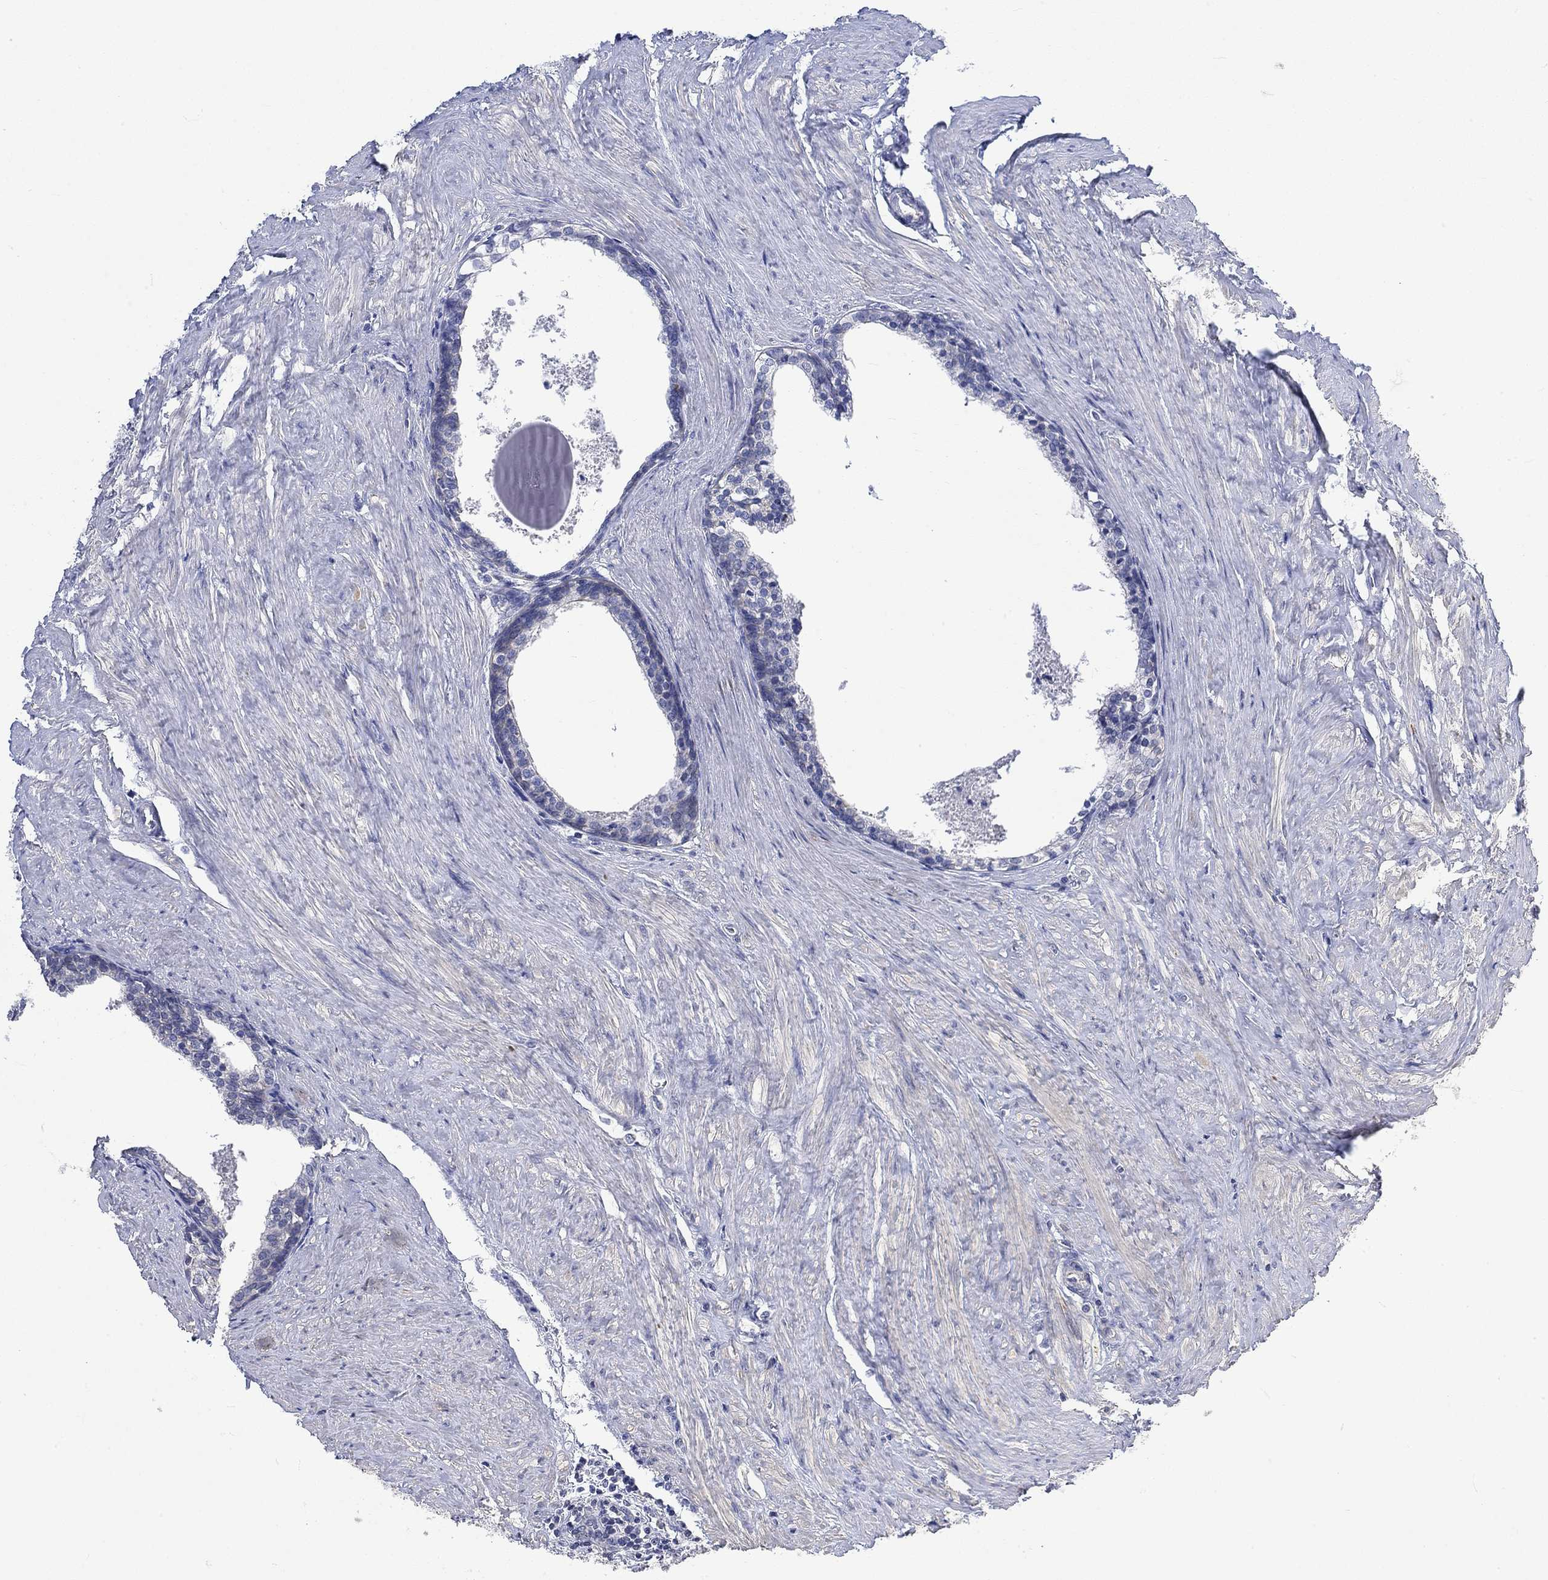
{"staining": {"intensity": "negative", "quantity": "none", "location": "none"}, "tissue": "prostate cancer", "cell_type": "Tumor cells", "image_type": "cancer", "snomed": [{"axis": "morphology", "description": "Adenocarcinoma, NOS"}, {"axis": "topography", "description": "Prostate and seminal vesicle, NOS"}], "caption": "The image reveals no staining of tumor cells in prostate adenocarcinoma.", "gene": "AGRP", "patient": {"sex": "male", "age": 63}}